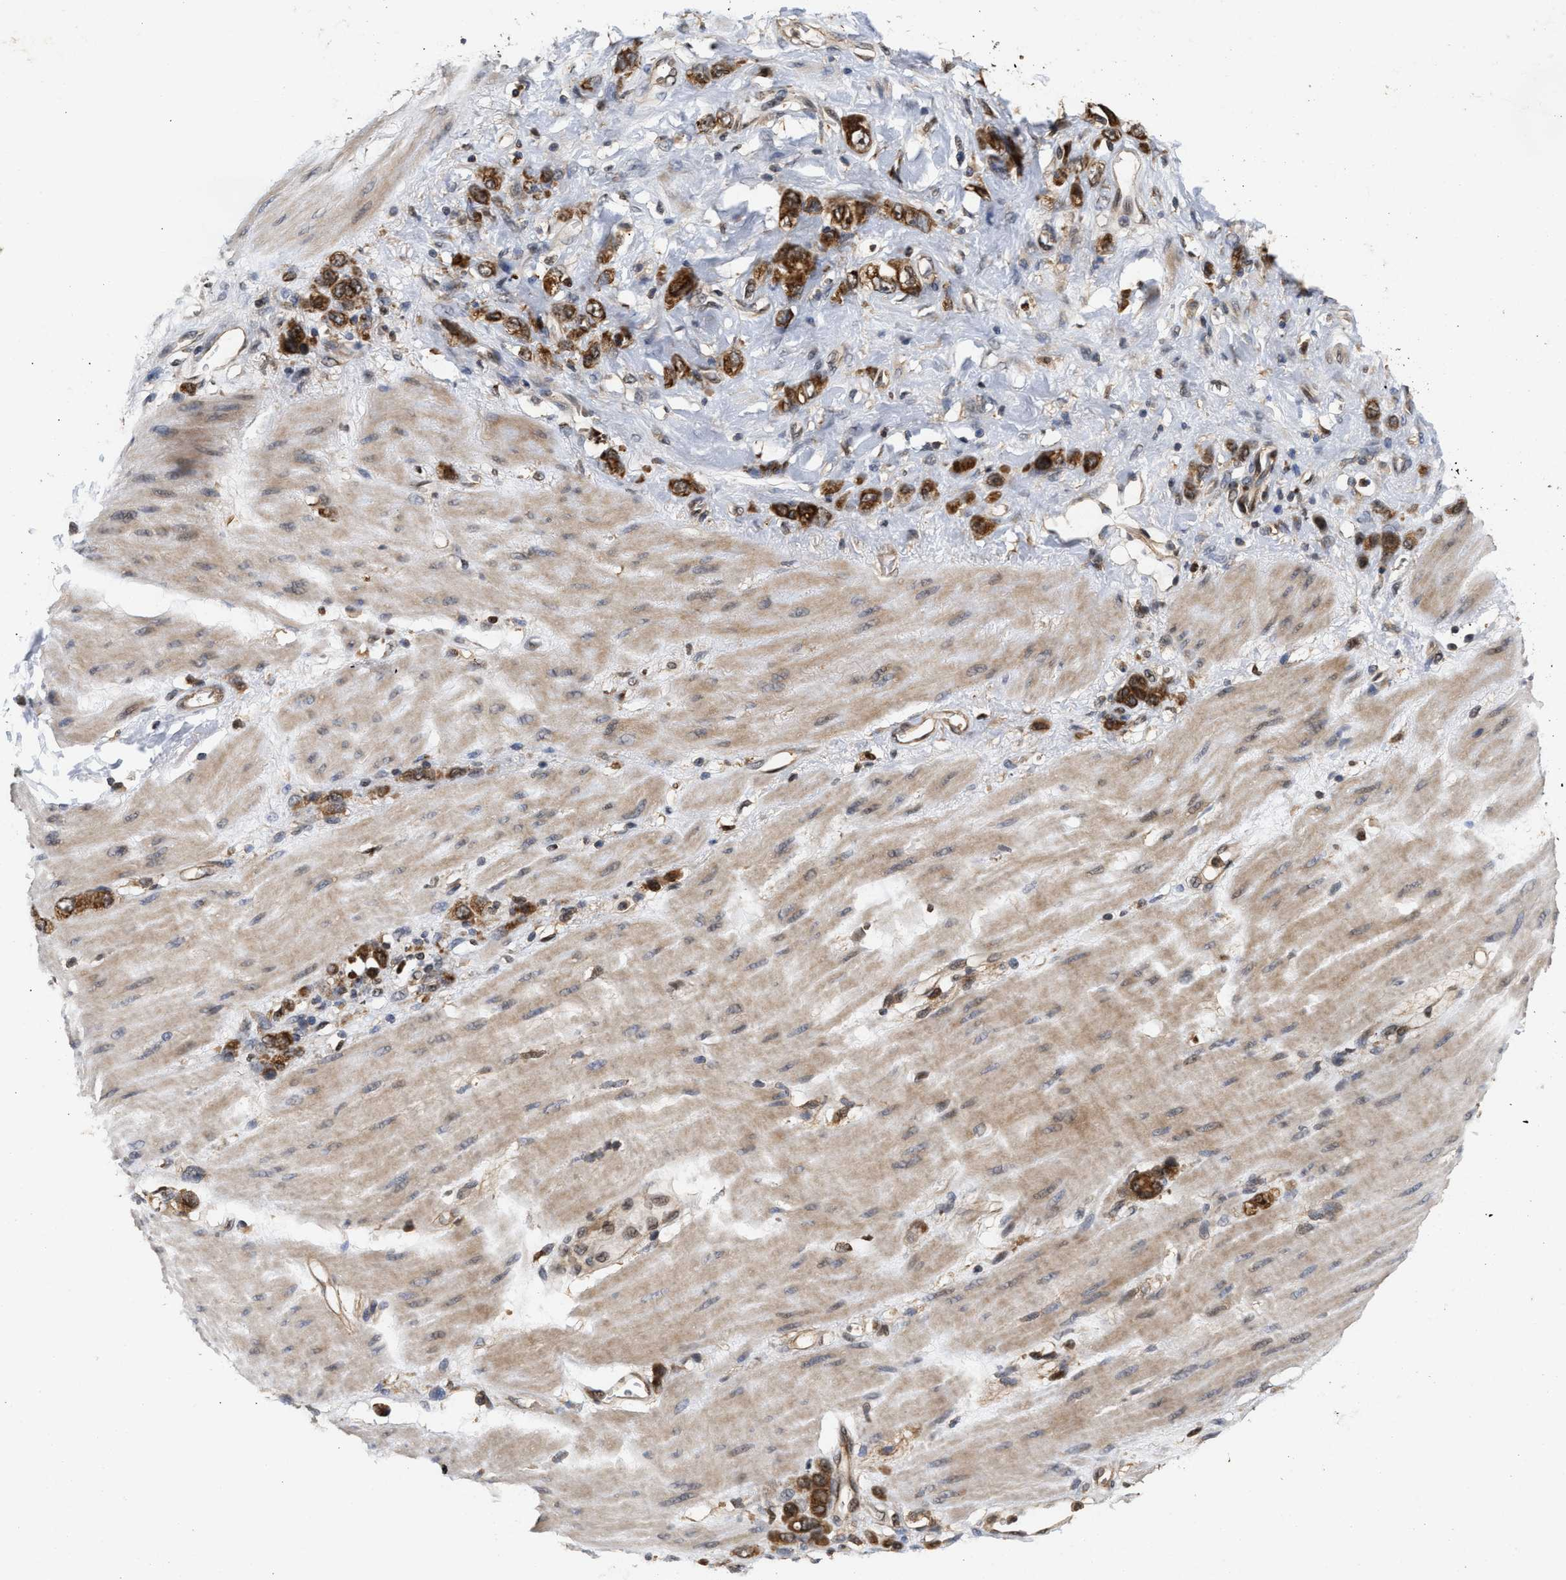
{"staining": {"intensity": "strong", "quantity": ">75%", "location": "cytoplasmic/membranous"}, "tissue": "stomach cancer", "cell_type": "Tumor cells", "image_type": "cancer", "snomed": [{"axis": "morphology", "description": "Adenocarcinoma, NOS"}, {"axis": "topography", "description": "Stomach"}], "caption": "An IHC image of neoplastic tissue is shown. Protein staining in brown shows strong cytoplasmic/membranous positivity in adenocarcinoma (stomach) within tumor cells. The staining is performed using DAB brown chromogen to label protein expression. The nuclei are counter-stained blue using hematoxylin.", "gene": "ABHD5", "patient": {"sex": "male", "age": 82}}